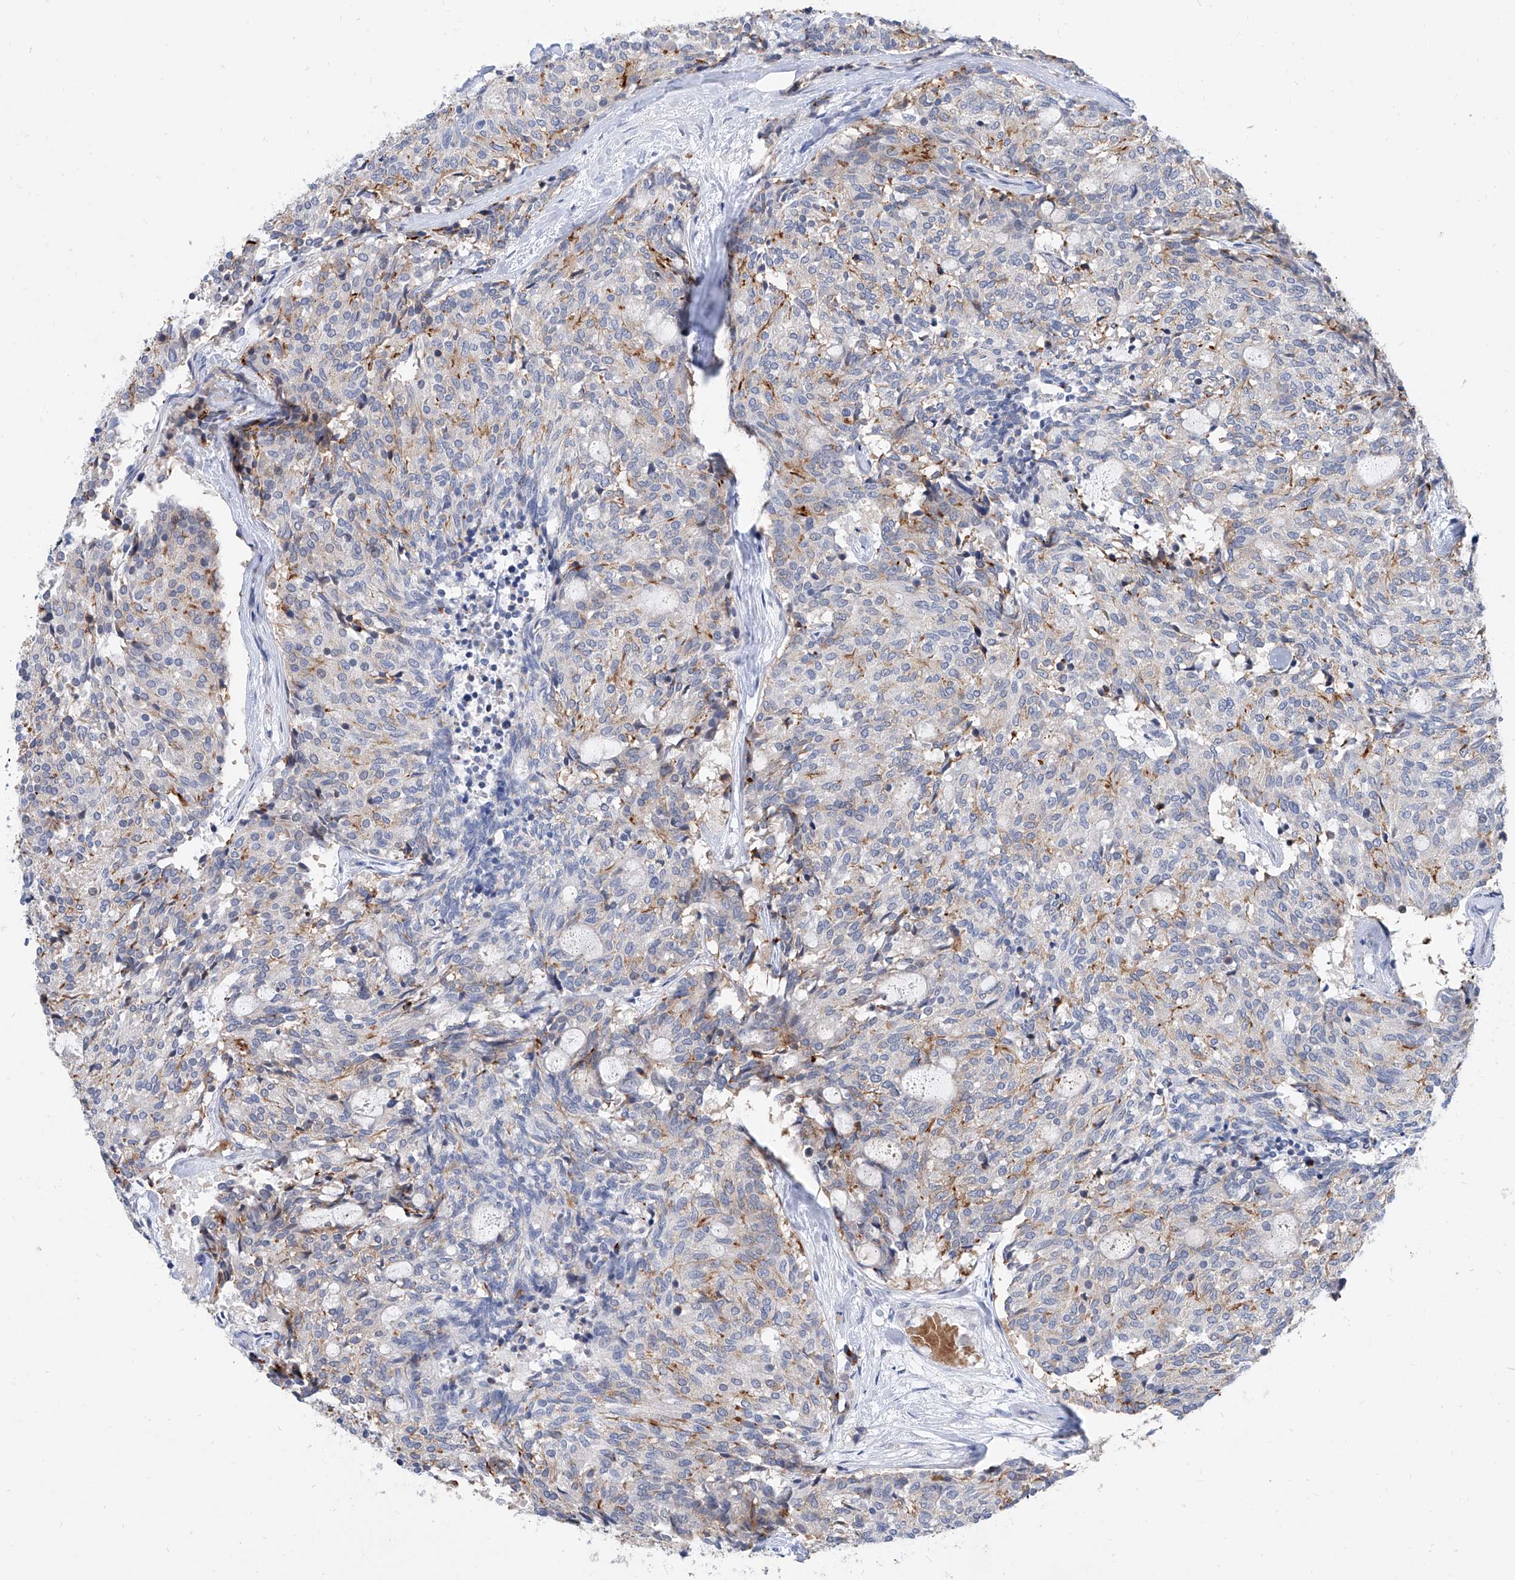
{"staining": {"intensity": "negative", "quantity": "none", "location": "none"}, "tissue": "carcinoid", "cell_type": "Tumor cells", "image_type": "cancer", "snomed": [{"axis": "morphology", "description": "Carcinoid, malignant, NOS"}, {"axis": "topography", "description": "Pancreas"}], "caption": "IHC image of human carcinoid stained for a protein (brown), which displays no staining in tumor cells.", "gene": "BPTF", "patient": {"sex": "female", "age": 54}}